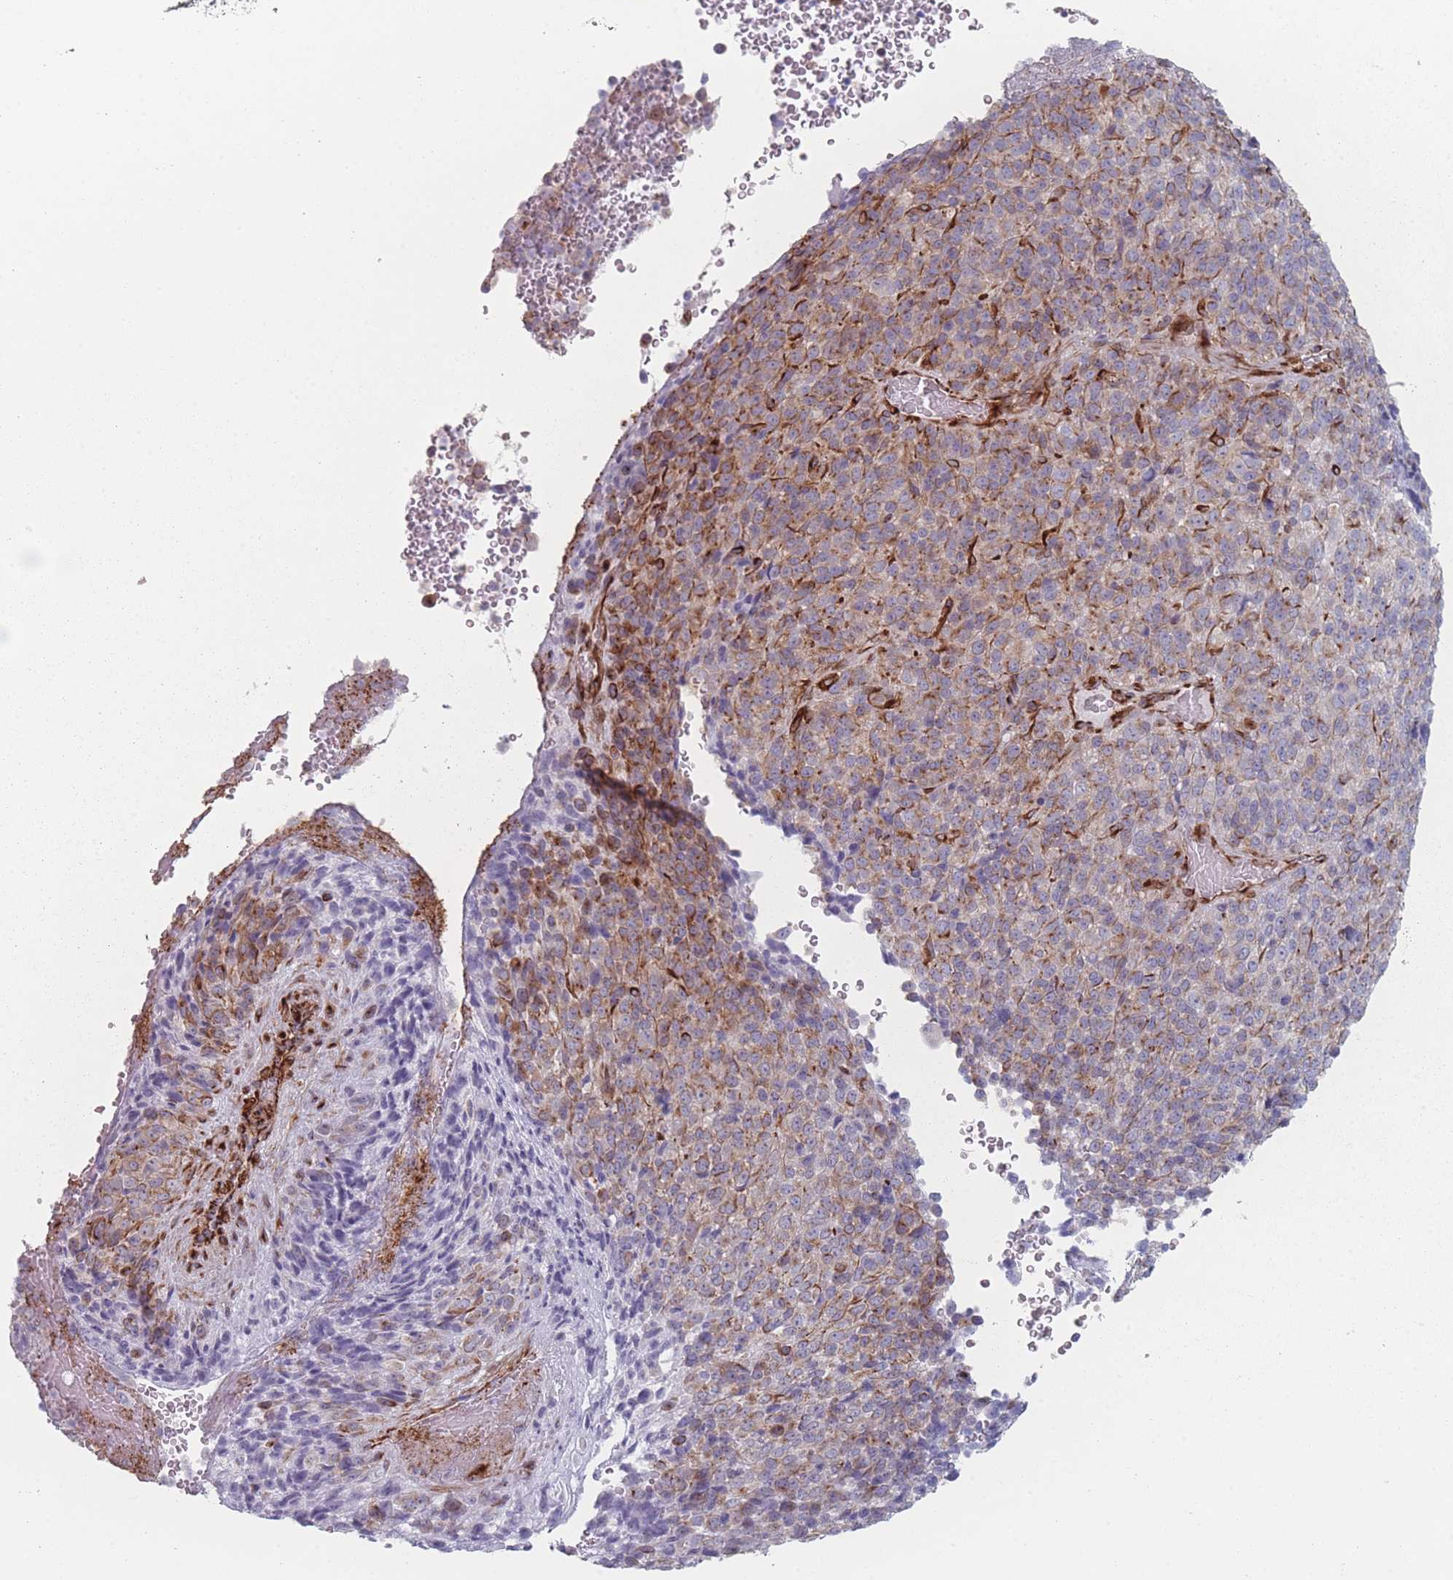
{"staining": {"intensity": "moderate", "quantity": ">75%", "location": "cytoplasmic/membranous"}, "tissue": "melanoma", "cell_type": "Tumor cells", "image_type": "cancer", "snomed": [{"axis": "morphology", "description": "Malignant melanoma, Metastatic site"}, {"axis": "topography", "description": "Brain"}], "caption": "A histopathology image of human melanoma stained for a protein shows moderate cytoplasmic/membranous brown staining in tumor cells.", "gene": "RNF4", "patient": {"sex": "female", "age": 56}}